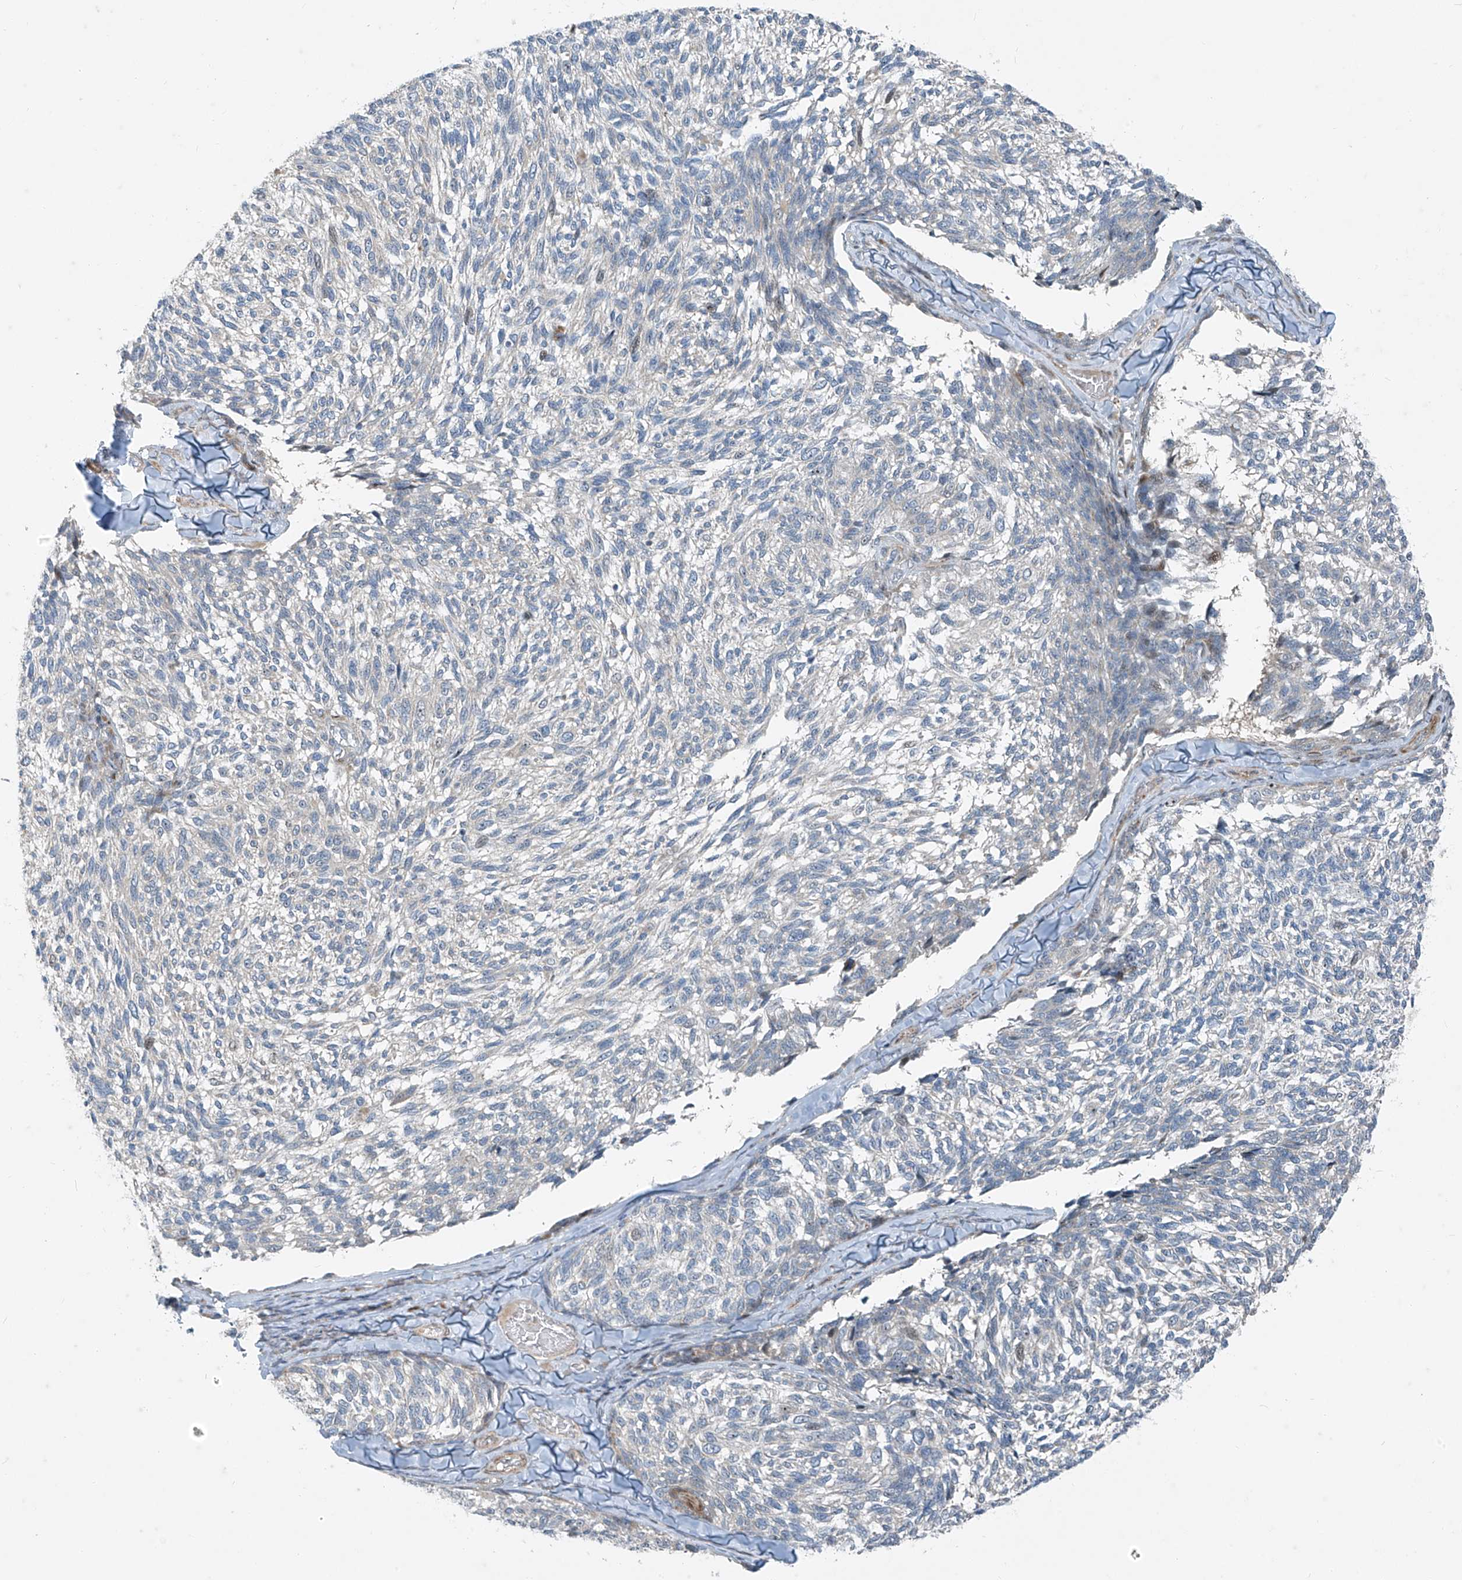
{"staining": {"intensity": "moderate", "quantity": "25%-75%", "location": "cytoplasmic/membranous,nuclear"}, "tissue": "melanoma", "cell_type": "Tumor cells", "image_type": "cancer", "snomed": [{"axis": "morphology", "description": "Malignant melanoma, NOS"}, {"axis": "topography", "description": "Skin"}], "caption": "An IHC histopathology image of tumor tissue is shown. Protein staining in brown shows moderate cytoplasmic/membranous and nuclear positivity in melanoma within tumor cells.", "gene": "PPCS", "patient": {"sex": "female", "age": 73}}